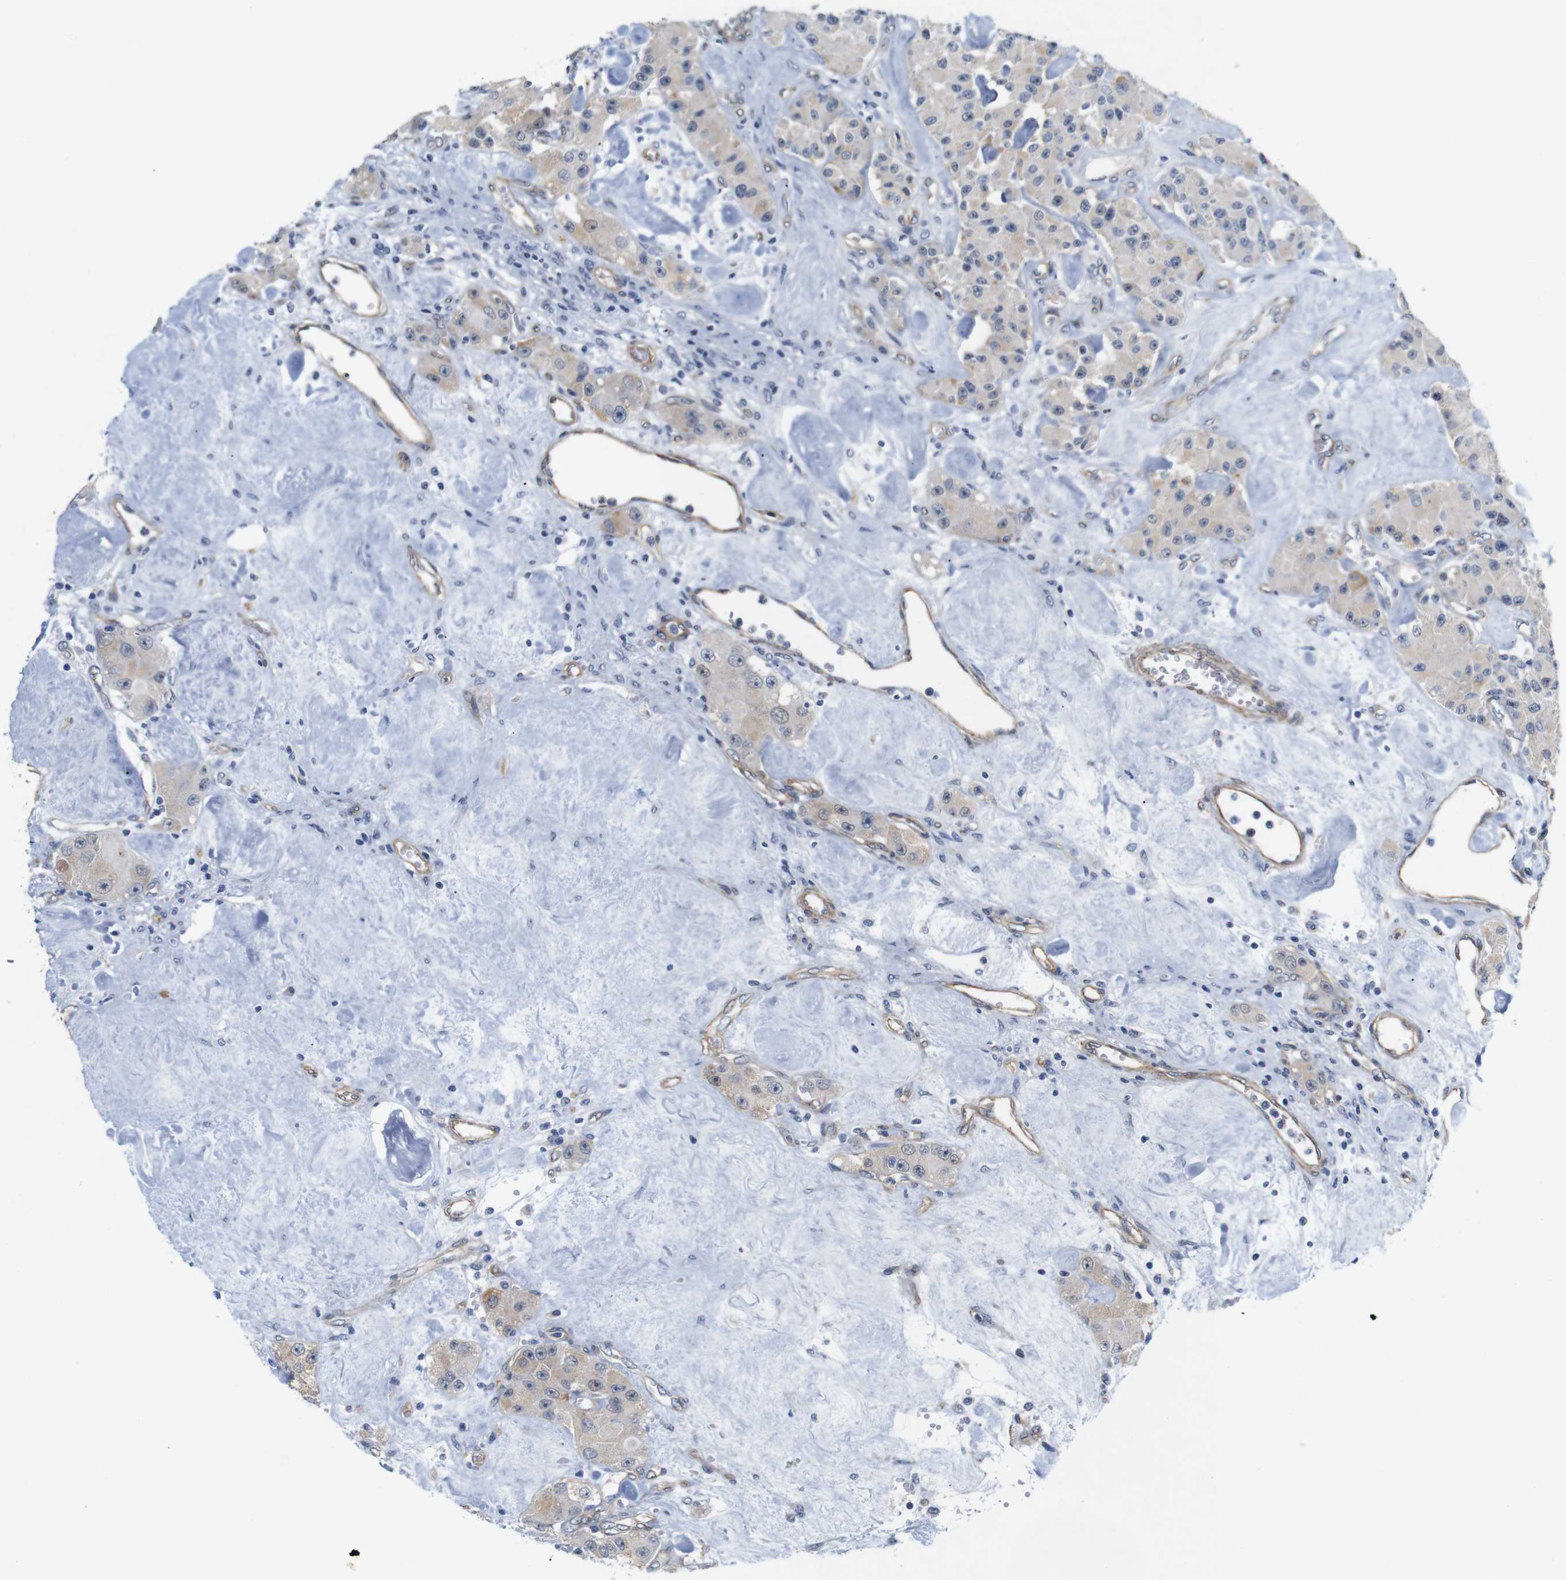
{"staining": {"intensity": "moderate", "quantity": ">75%", "location": "cytoplasmic/membranous"}, "tissue": "carcinoid", "cell_type": "Tumor cells", "image_type": "cancer", "snomed": [{"axis": "morphology", "description": "Carcinoid, malignant, NOS"}, {"axis": "topography", "description": "Pancreas"}], "caption": "Carcinoid was stained to show a protein in brown. There is medium levels of moderate cytoplasmic/membranous positivity in approximately >75% of tumor cells.", "gene": "CYB561", "patient": {"sex": "male", "age": 41}}